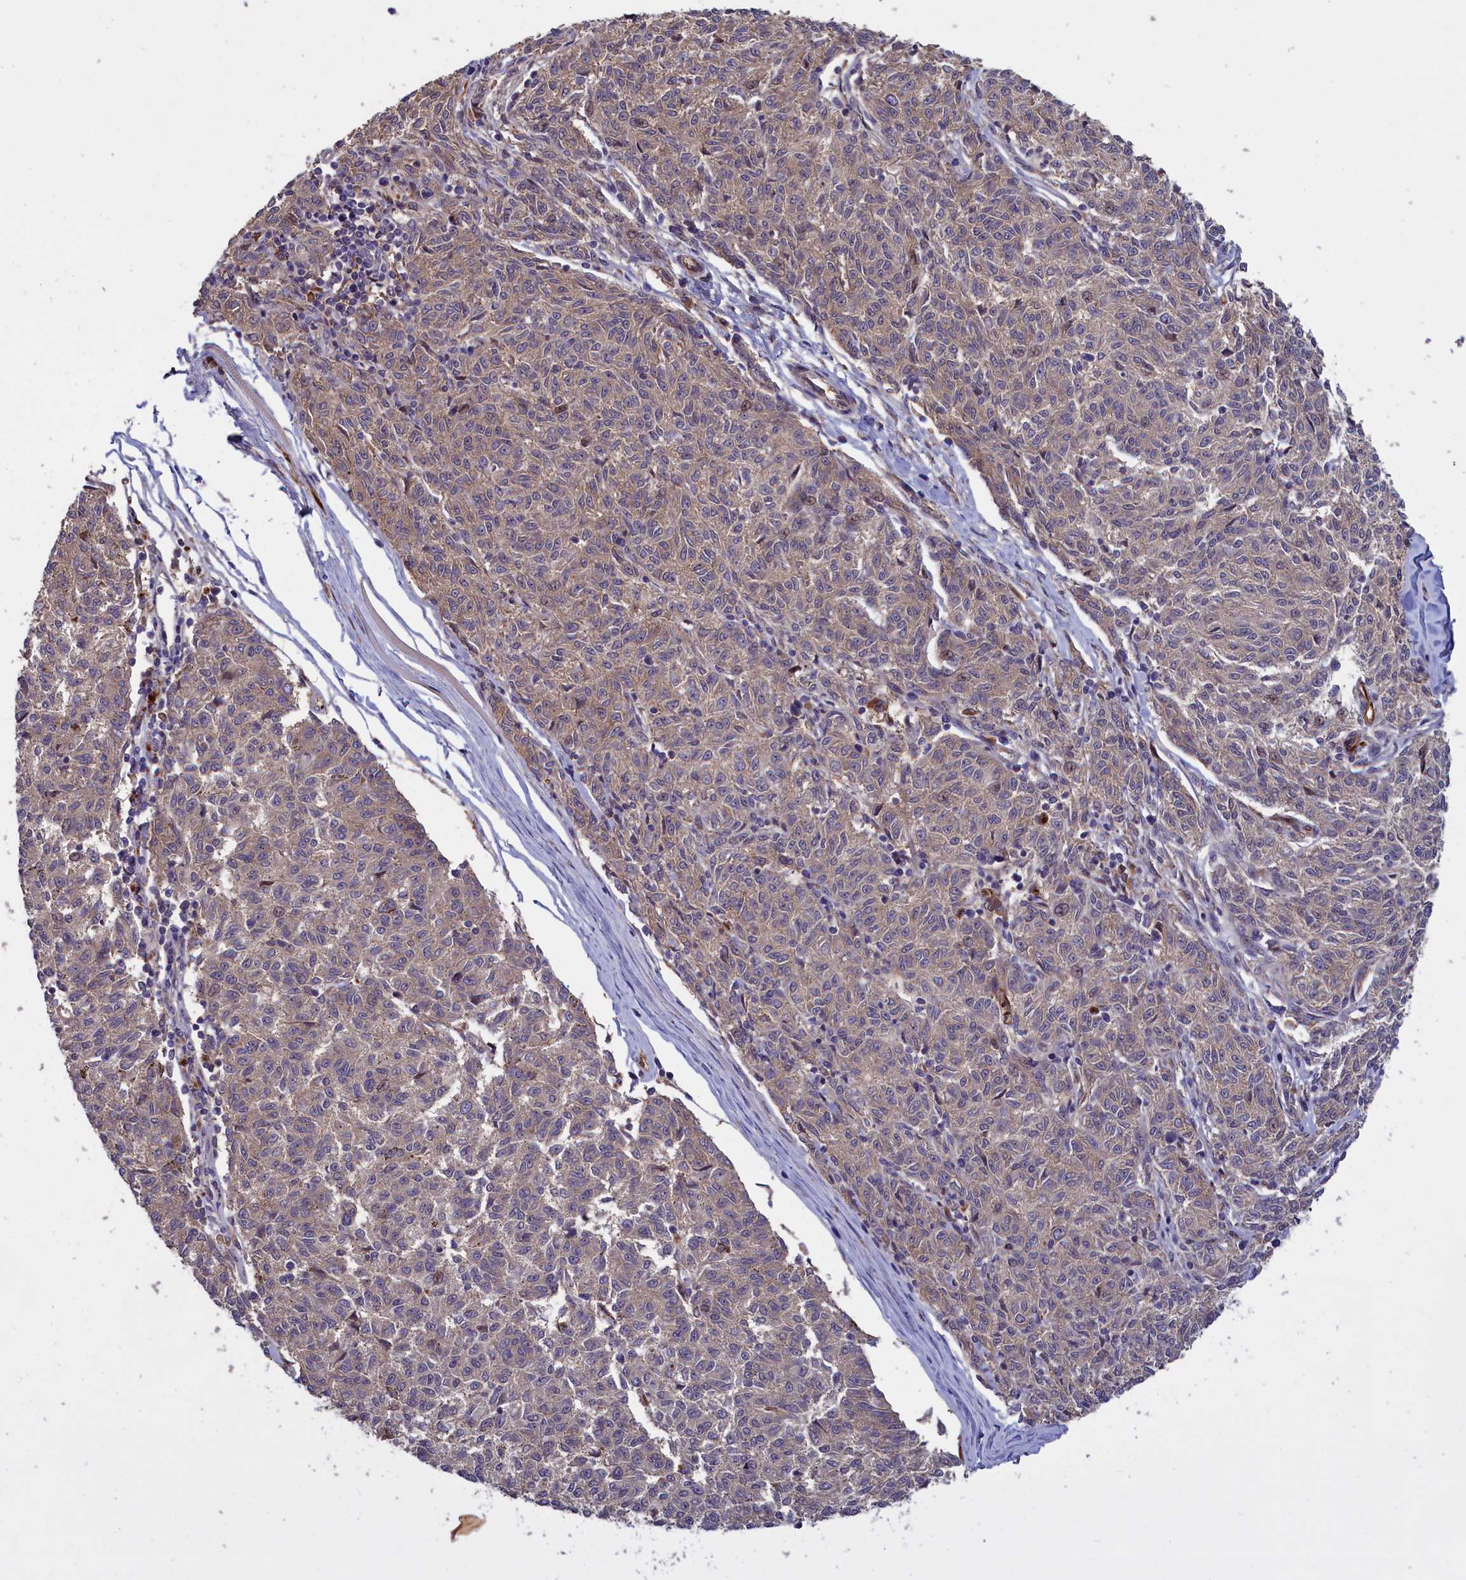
{"staining": {"intensity": "weak", "quantity": "25%-75%", "location": "cytoplasmic/membranous"}, "tissue": "melanoma", "cell_type": "Tumor cells", "image_type": "cancer", "snomed": [{"axis": "morphology", "description": "Malignant melanoma, NOS"}, {"axis": "topography", "description": "Skin"}], "caption": "Melanoma stained with a brown dye demonstrates weak cytoplasmic/membranous positive staining in about 25%-75% of tumor cells.", "gene": "DENND1B", "patient": {"sex": "female", "age": 72}}